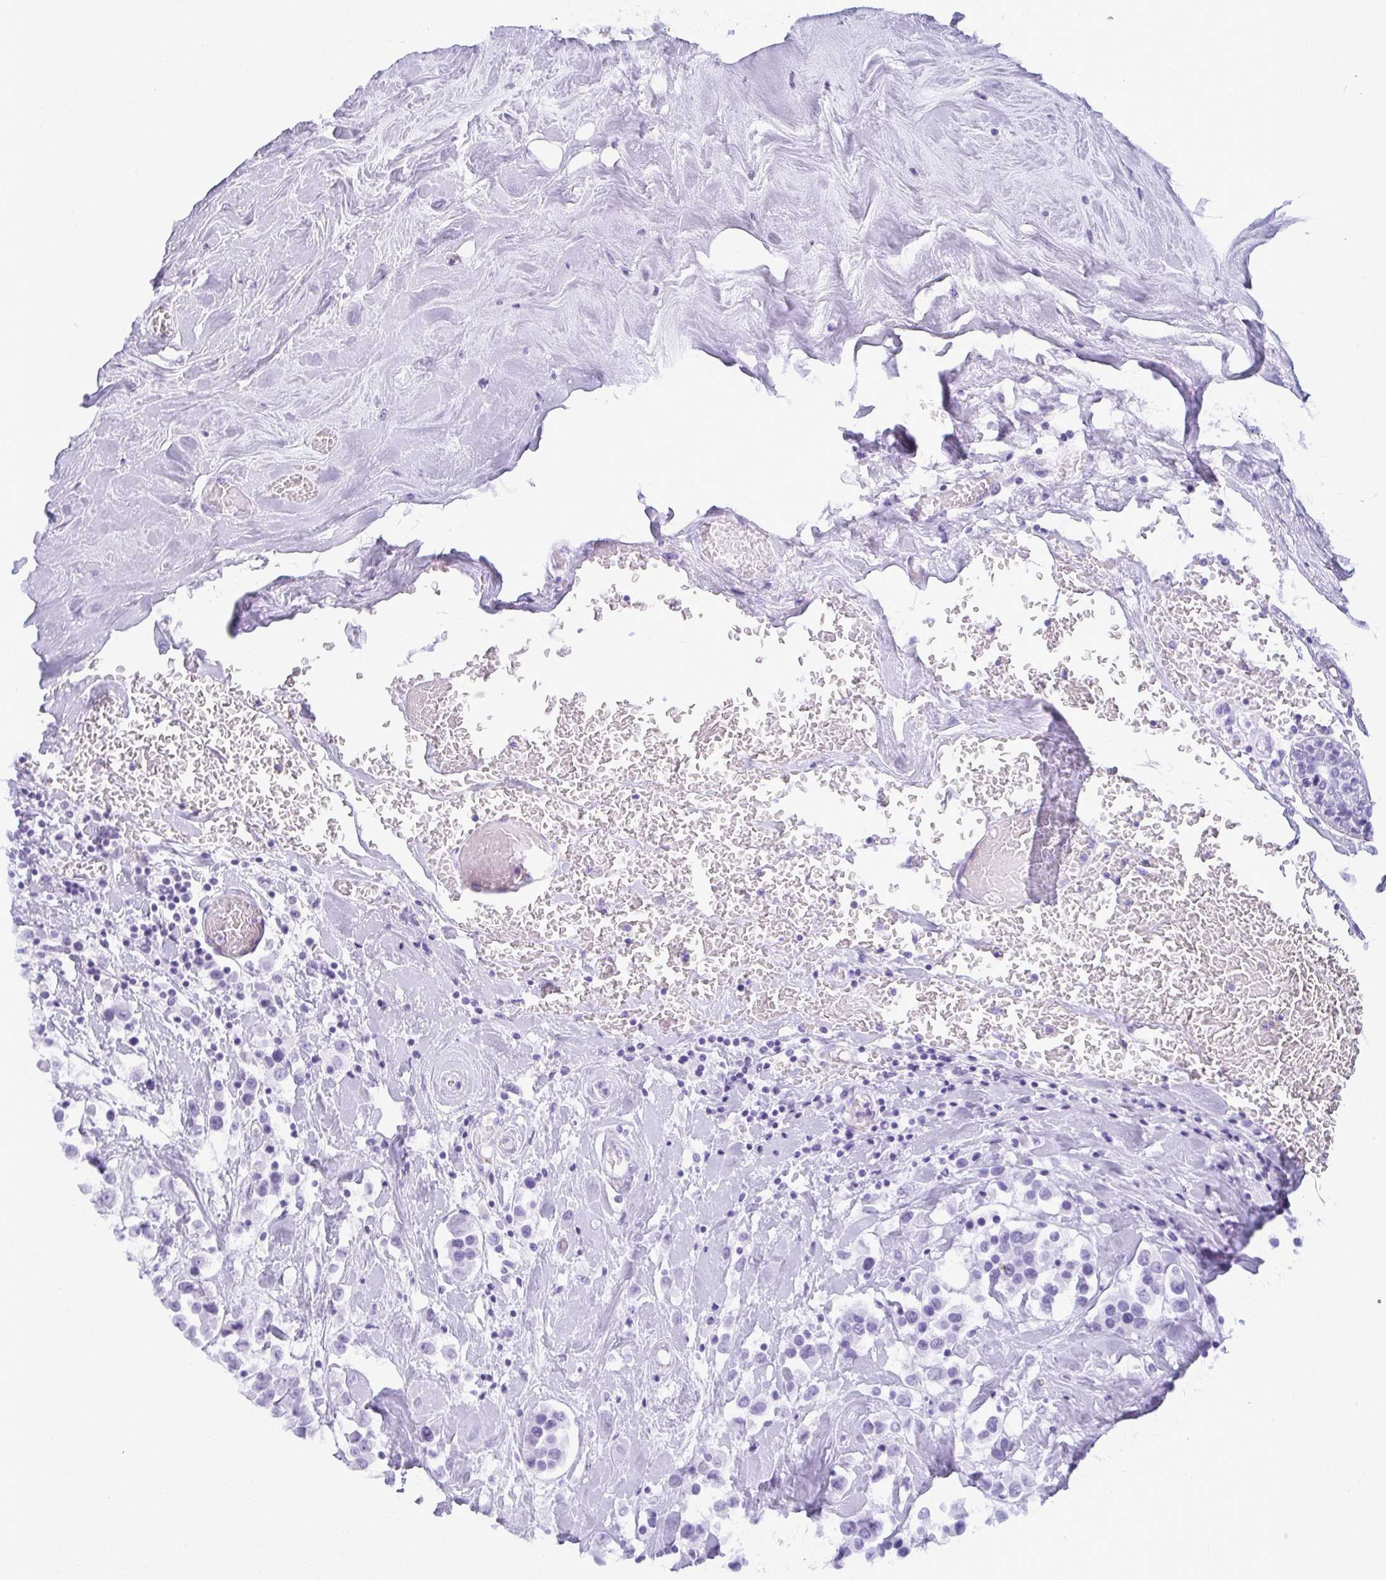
{"staining": {"intensity": "negative", "quantity": "none", "location": "none"}, "tissue": "breast cancer", "cell_type": "Tumor cells", "image_type": "cancer", "snomed": [{"axis": "morphology", "description": "Duct carcinoma"}, {"axis": "topography", "description": "Breast"}], "caption": "A high-resolution photomicrograph shows IHC staining of breast cancer, which reveals no significant staining in tumor cells.", "gene": "MOBP", "patient": {"sex": "female", "age": 61}}